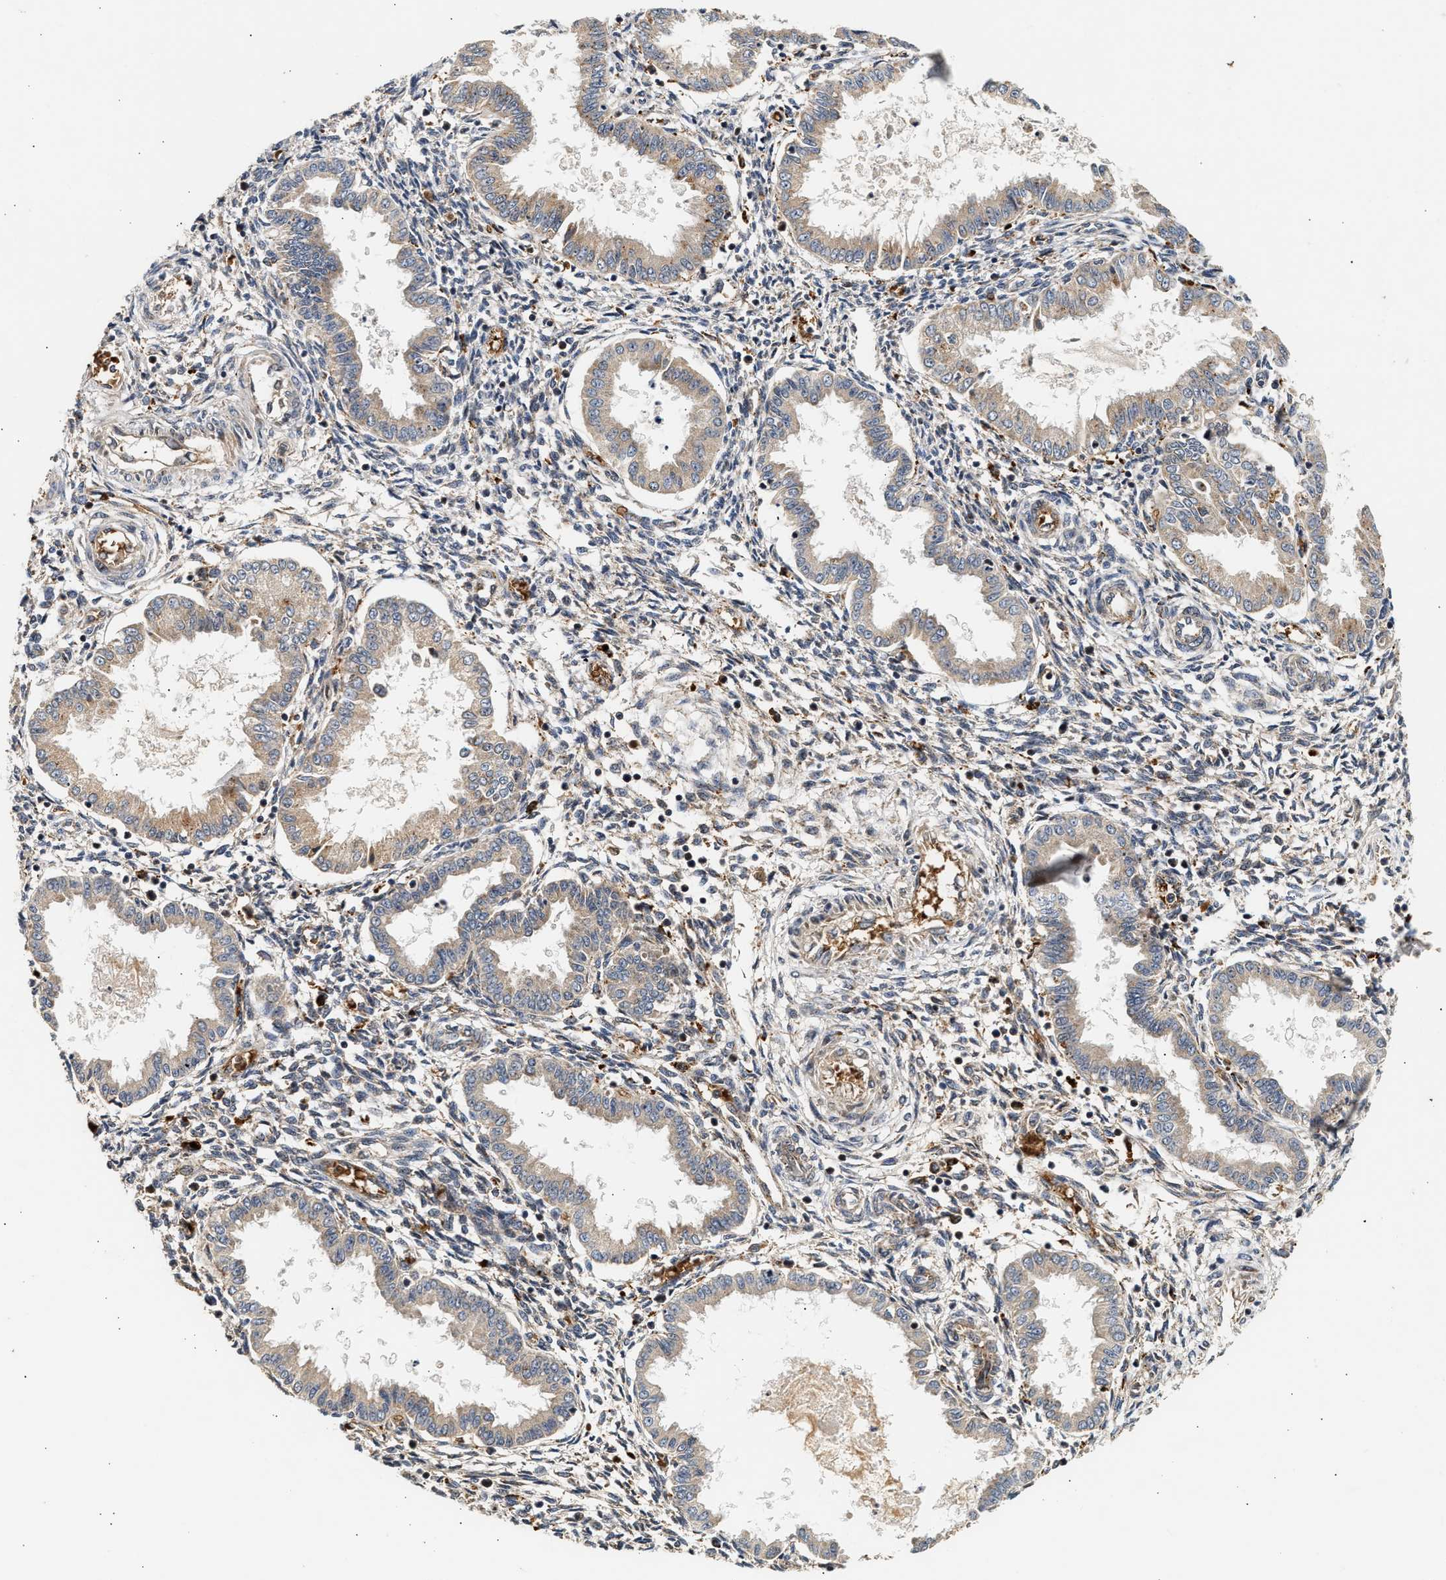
{"staining": {"intensity": "moderate", "quantity": "<25%", "location": "cytoplasmic/membranous"}, "tissue": "endometrium", "cell_type": "Cells in endometrial stroma", "image_type": "normal", "snomed": [{"axis": "morphology", "description": "Normal tissue, NOS"}, {"axis": "topography", "description": "Endometrium"}], "caption": "A brown stain labels moderate cytoplasmic/membranous staining of a protein in cells in endometrial stroma of unremarkable endometrium.", "gene": "PLD3", "patient": {"sex": "female", "age": 33}}